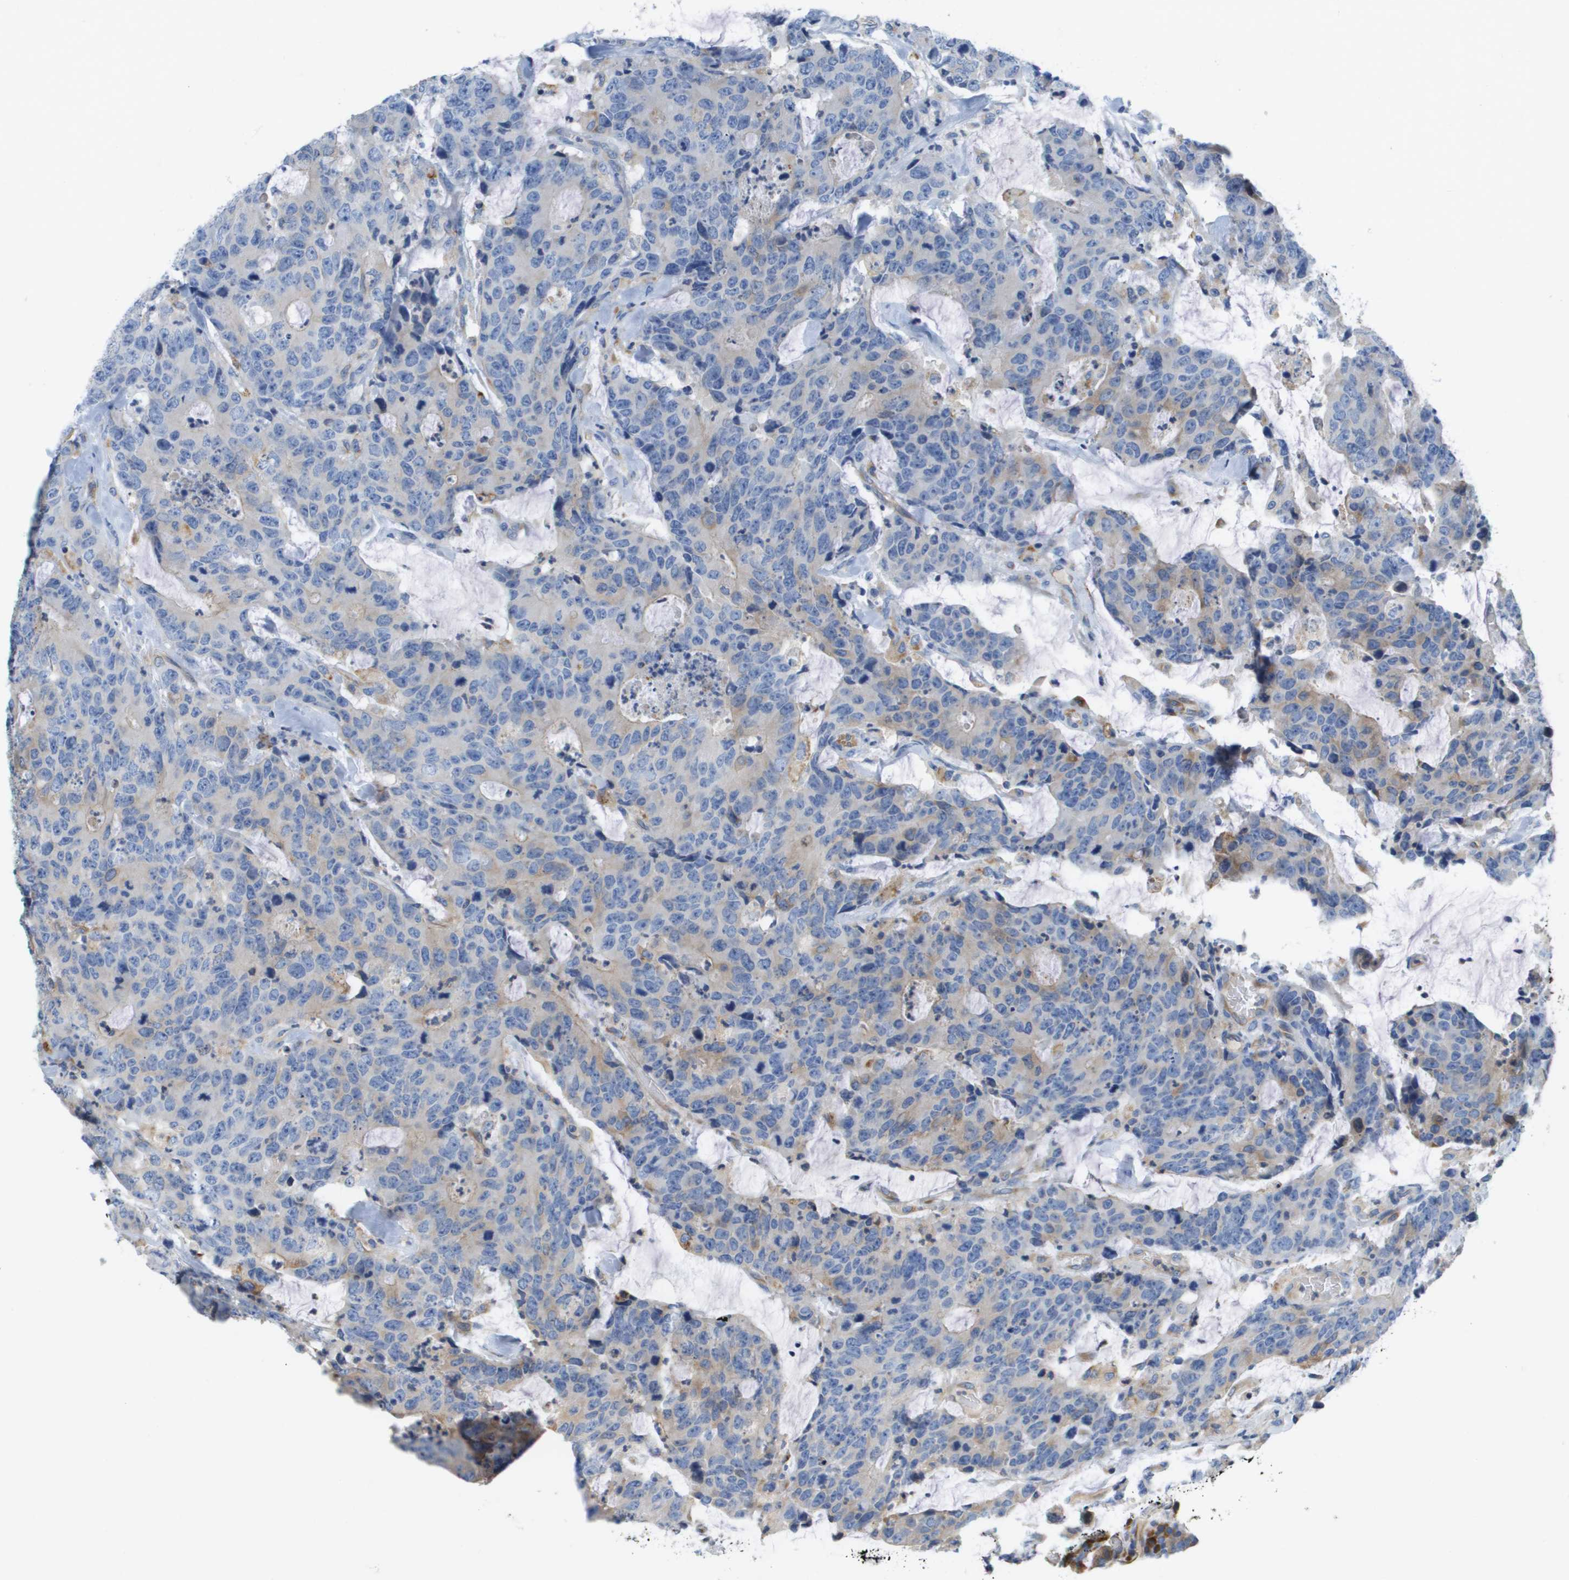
{"staining": {"intensity": "moderate", "quantity": "<25%", "location": "cytoplasmic/membranous"}, "tissue": "colorectal cancer", "cell_type": "Tumor cells", "image_type": "cancer", "snomed": [{"axis": "morphology", "description": "Adenocarcinoma, NOS"}, {"axis": "topography", "description": "Colon"}], "caption": "Immunohistochemical staining of human colorectal cancer (adenocarcinoma) reveals low levels of moderate cytoplasmic/membranous protein staining in approximately <25% of tumor cells.", "gene": "CASP10", "patient": {"sex": "female", "age": 86}}